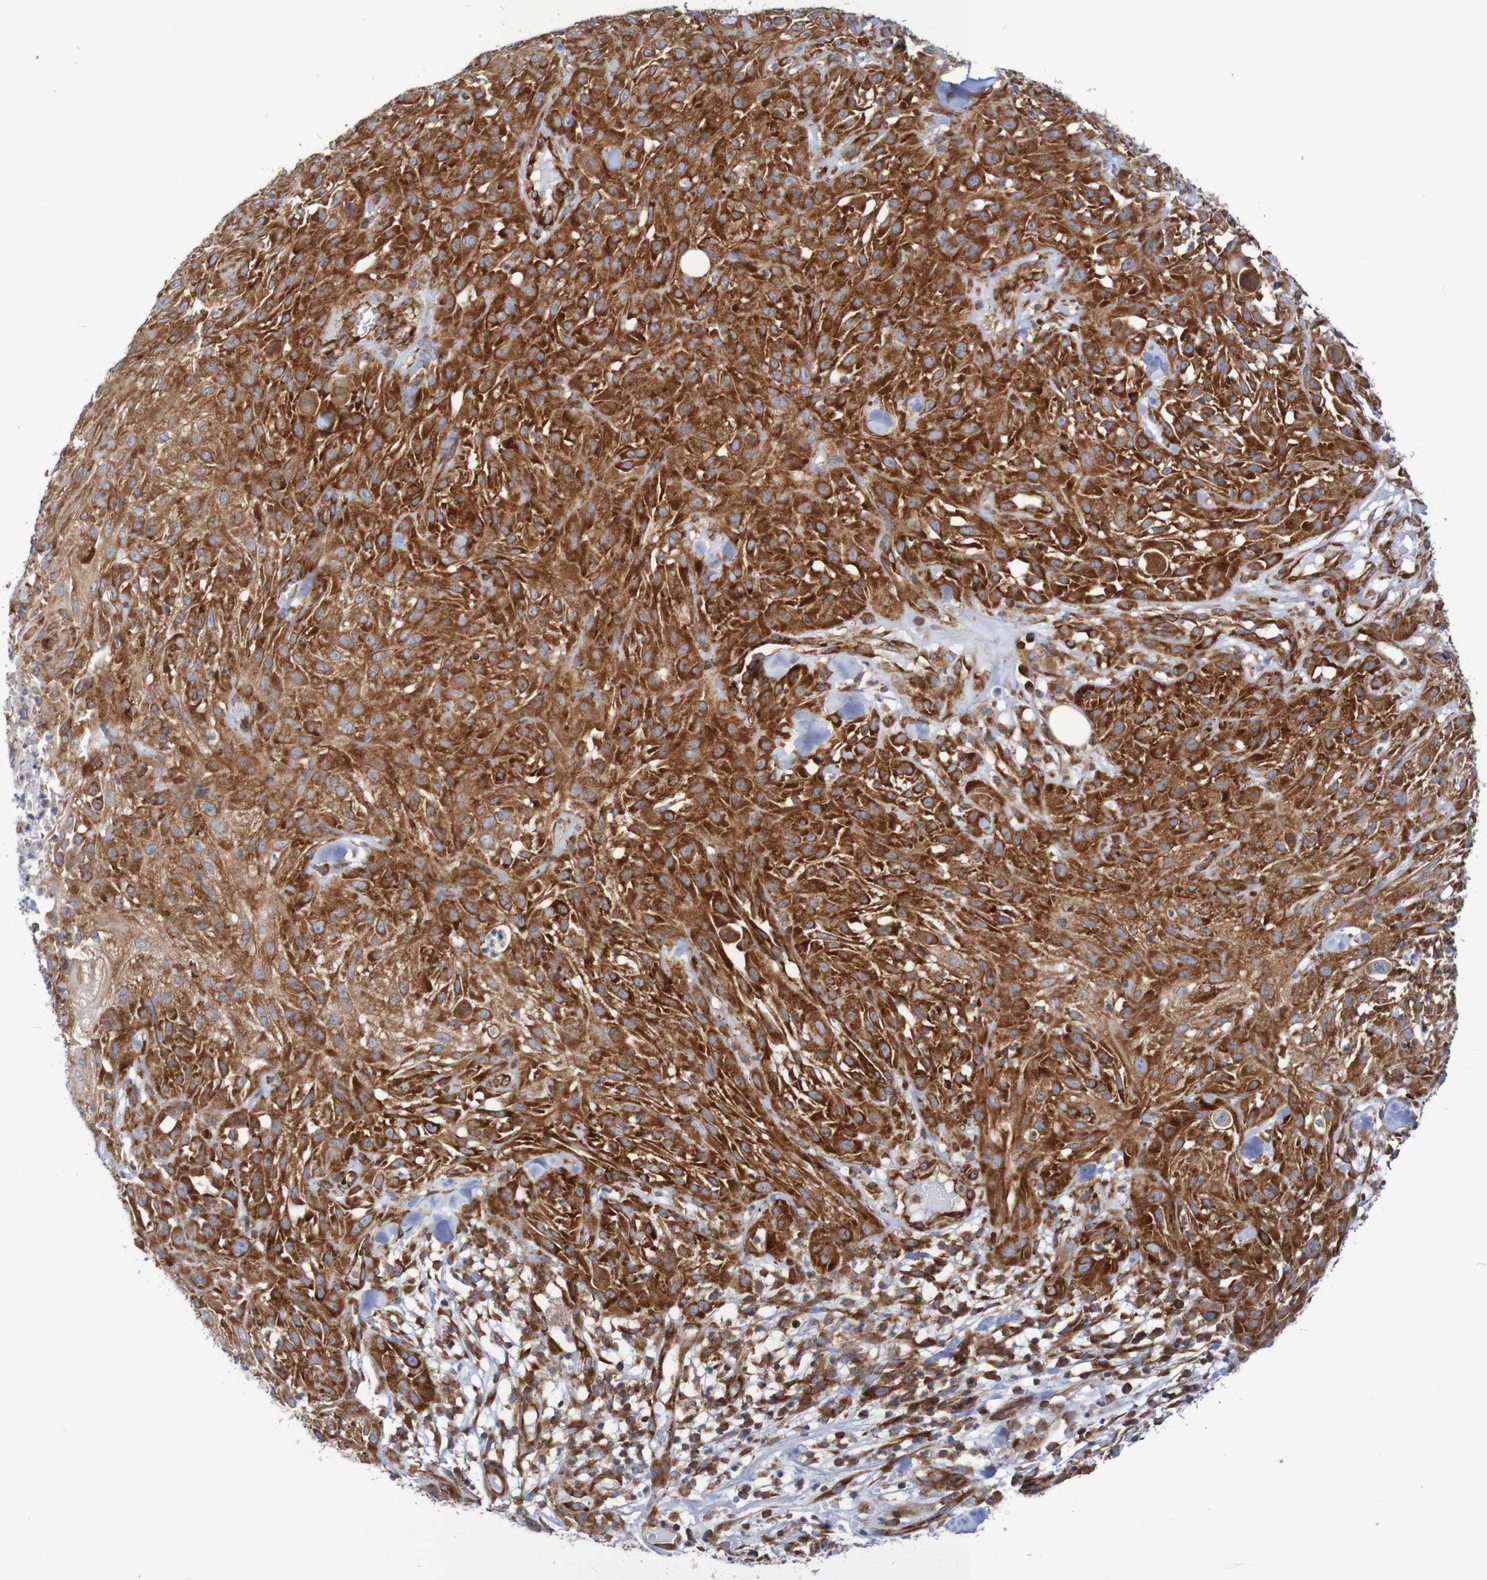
{"staining": {"intensity": "strong", "quantity": ">75%", "location": "cytoplasmic/membranous"}, "tissue": "skin cancer", "cell_type": "Tumor cells", "image_type": "cancer", "snomed": [{"axis": "morphology", "description": "Squamous cell carcinoma, NOS"}, {"axis": "topography", "description": "Skin"}], "caption": "Brown immunohistochemical staining in human squamous cell carcinoma (skin) demonstrates strong cytoplasmic/membranous staining in approximately >75% of tumor cells. (brown staining indicates protein expression, while blue staining denotes nuclei).", "gene": "FXR2", "patient": {"sex": "male", "age": 75}}